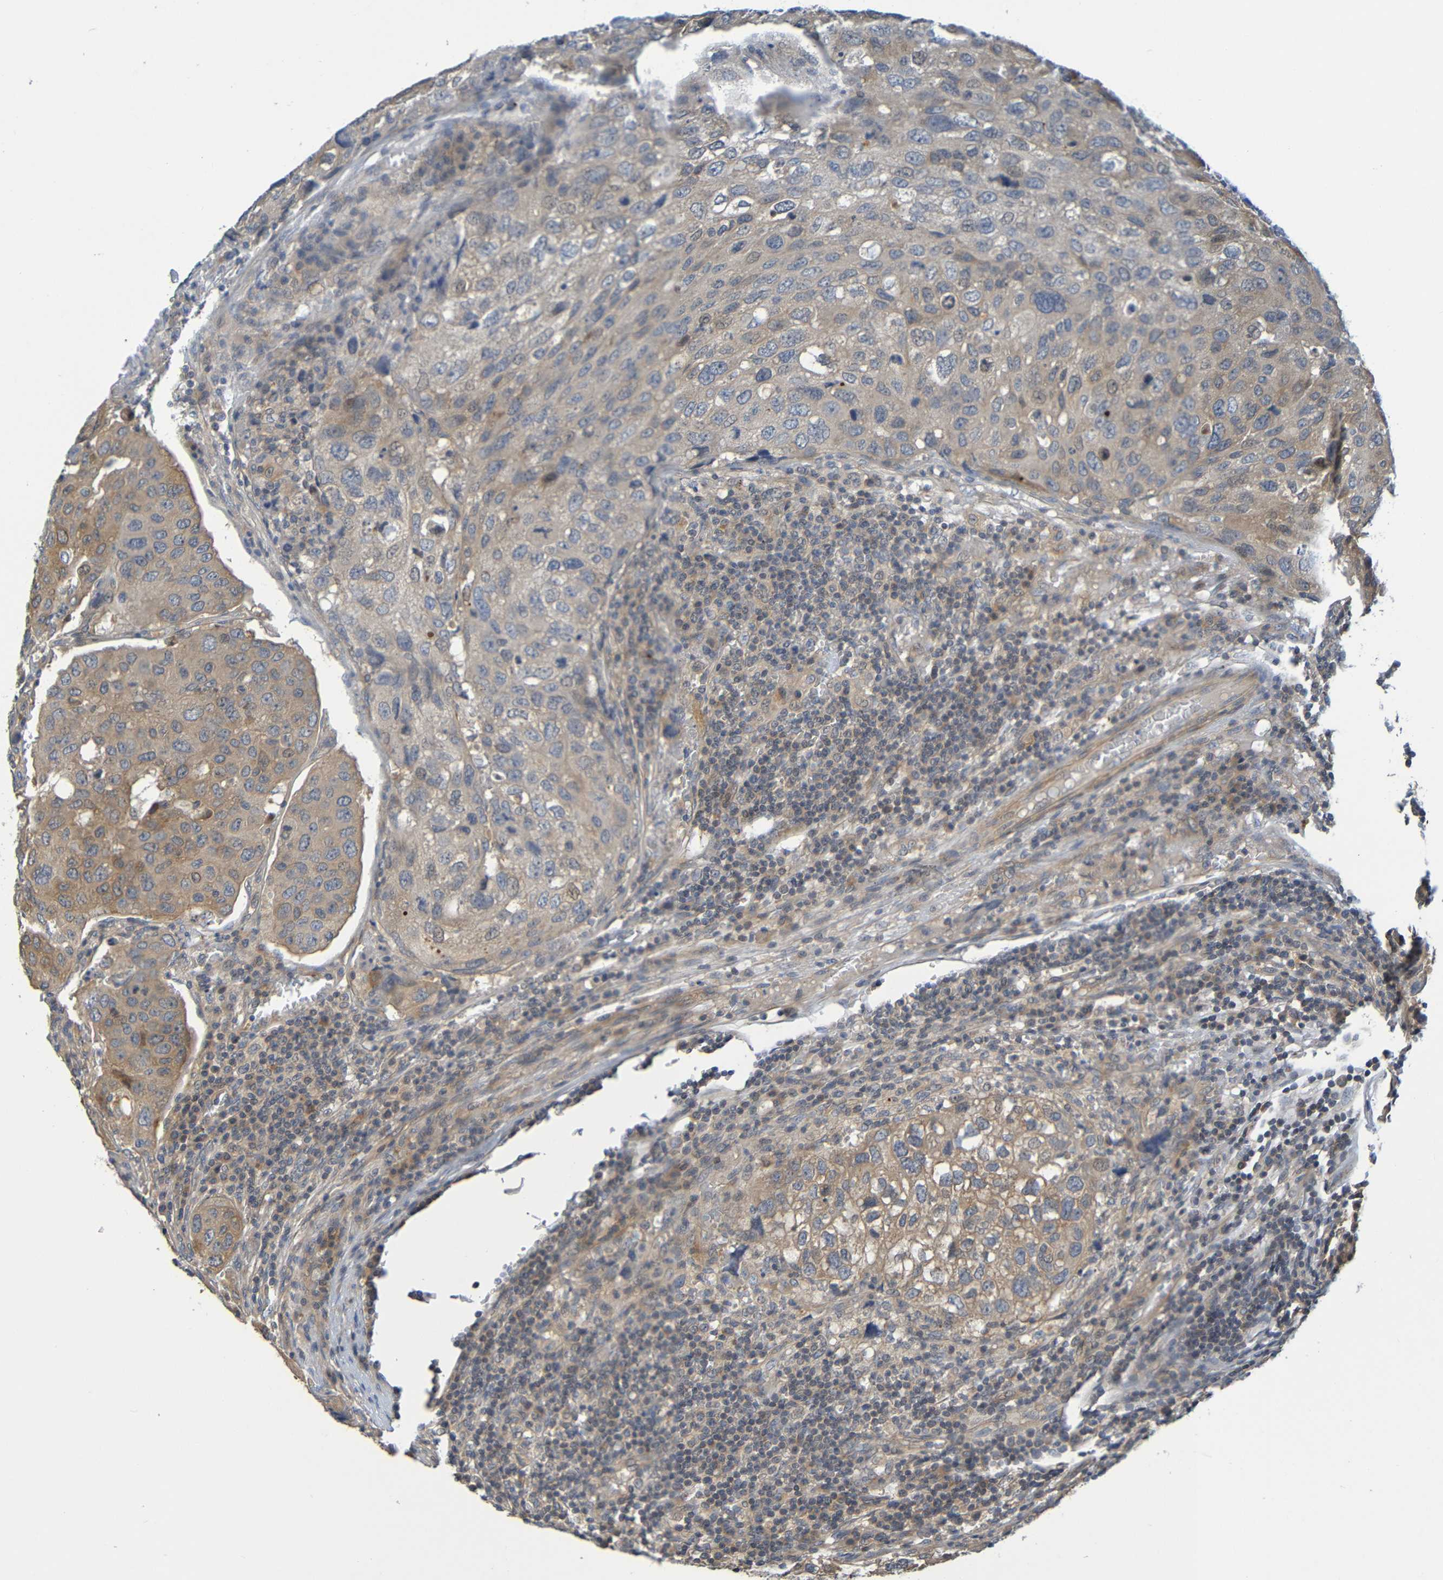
{"staining": {"intensity": "moderate", "quantity": "25%-75%", "location": "cytoplasmic/membranous"}, "tissue": "urothelial cancer", "cell_type": "Tumor cells", "image_type": "cancer", "snomed": [{"axis": "morphology", "description": "Urothelial carcinoma, High grade"}, {"axis": "topography", "description": "Lymph node"}, {"axis": "topography", "description": "Urinary bladder"}], "caption": "This image reveals urothelial carcinoma (high-grade) stained with immunohistochemistry (IHC) to label a protein in brown. The cytoplasmic/membranous of tumor cells show moderate positivity for the protein. Nuclei are counter-stained blue.", "gene": "CYP4F2", "patient": {"sex": "male", "age": 51}}